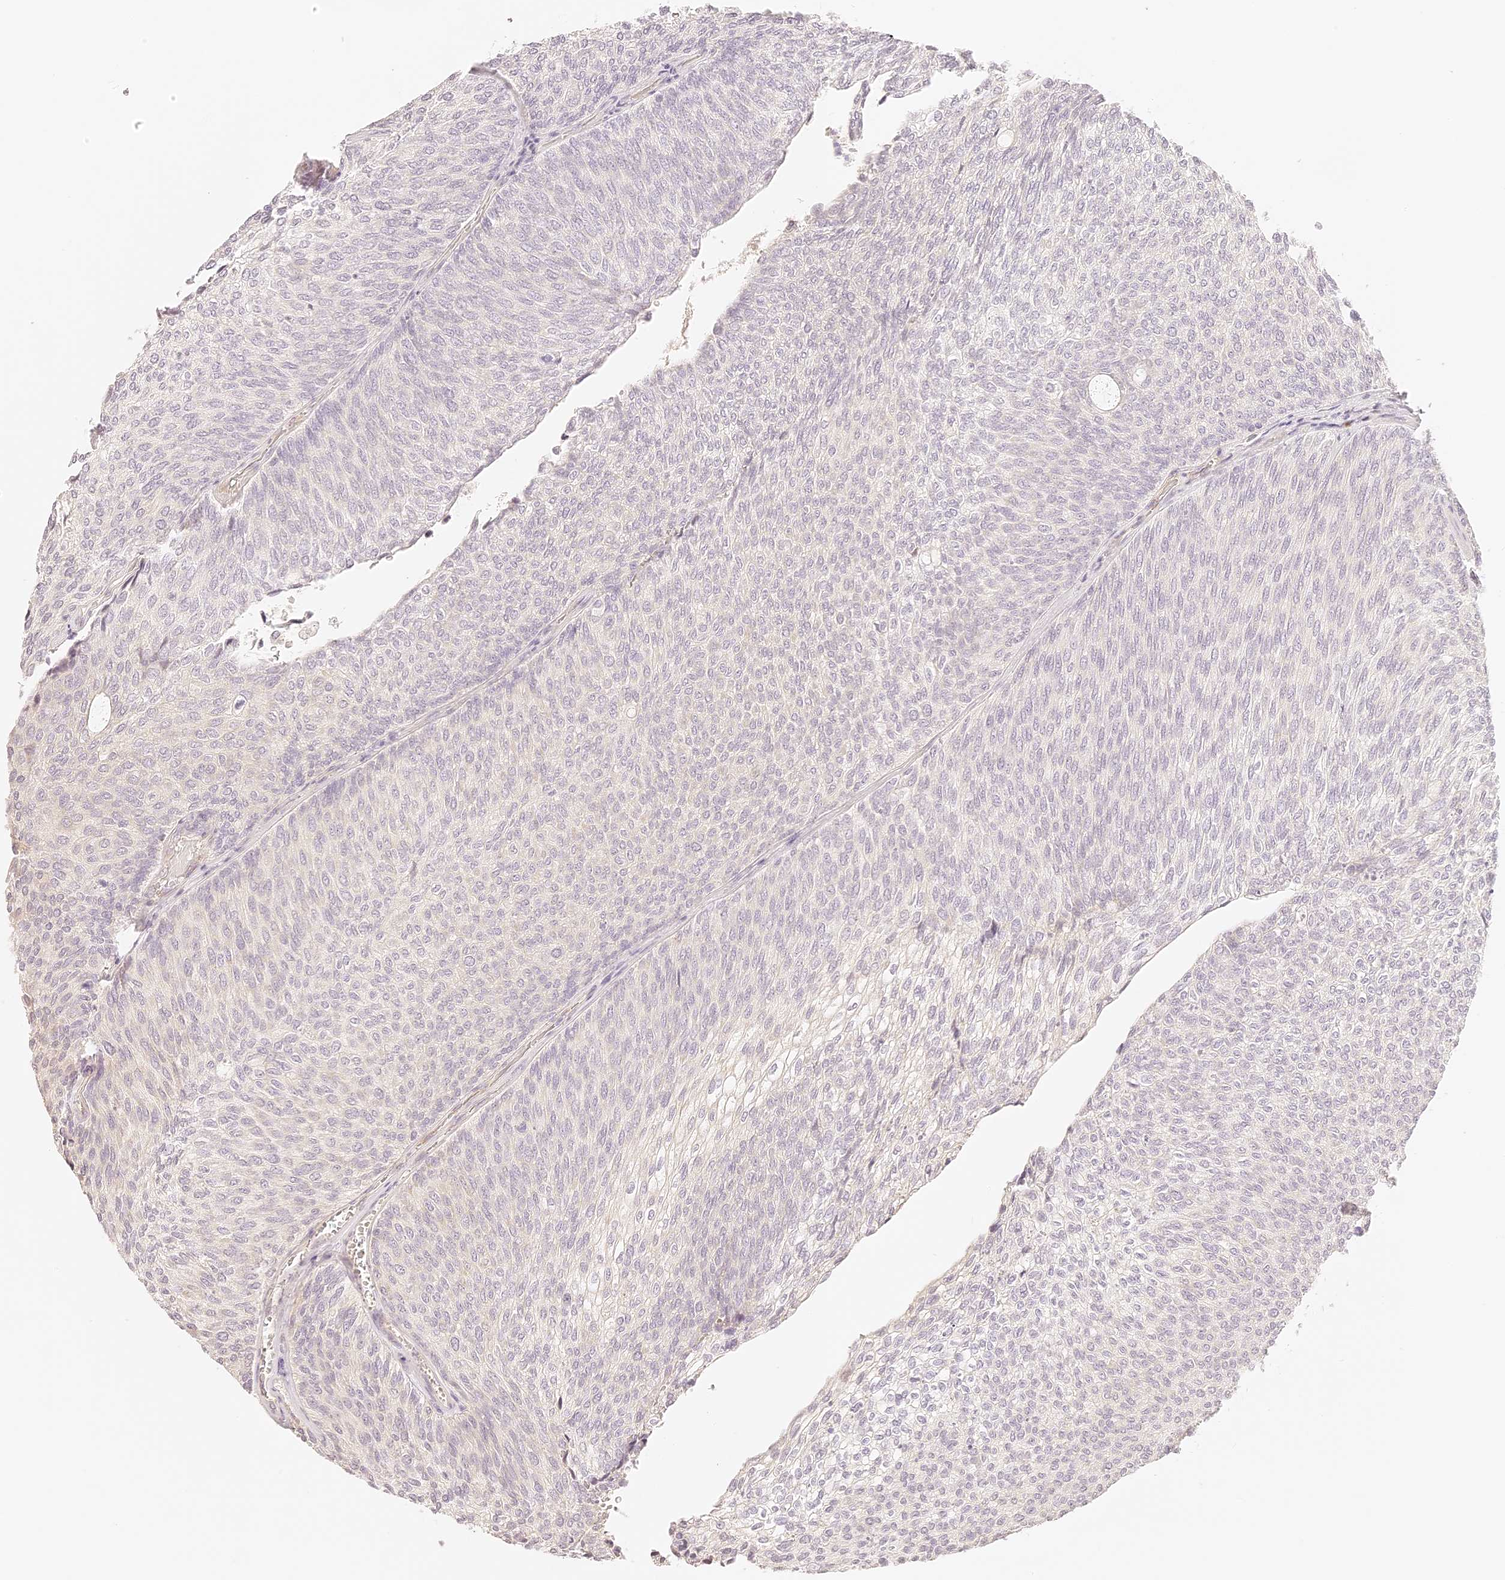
{"staining": {"intensity": "negative", "quantity": "none", "location": "none"}, "tissue": "urothelial cancer", "cell_type": "Tumor cells", "image_type": "cancer", "snomed": [{"axis": "morphology", "description": "Urothelial carcinoma, Low grade"}, {"axis": "topography", "description": "Urinary bladder"}], "caption": "IHC photomicrograph of neoplastic tissue: human urothelial carcinoma (low-grade) stained with DAB displays no significant protein expression in tumor cells.", "gene": "TRIM45", "patient": {"sex": "female", "age": 79}}